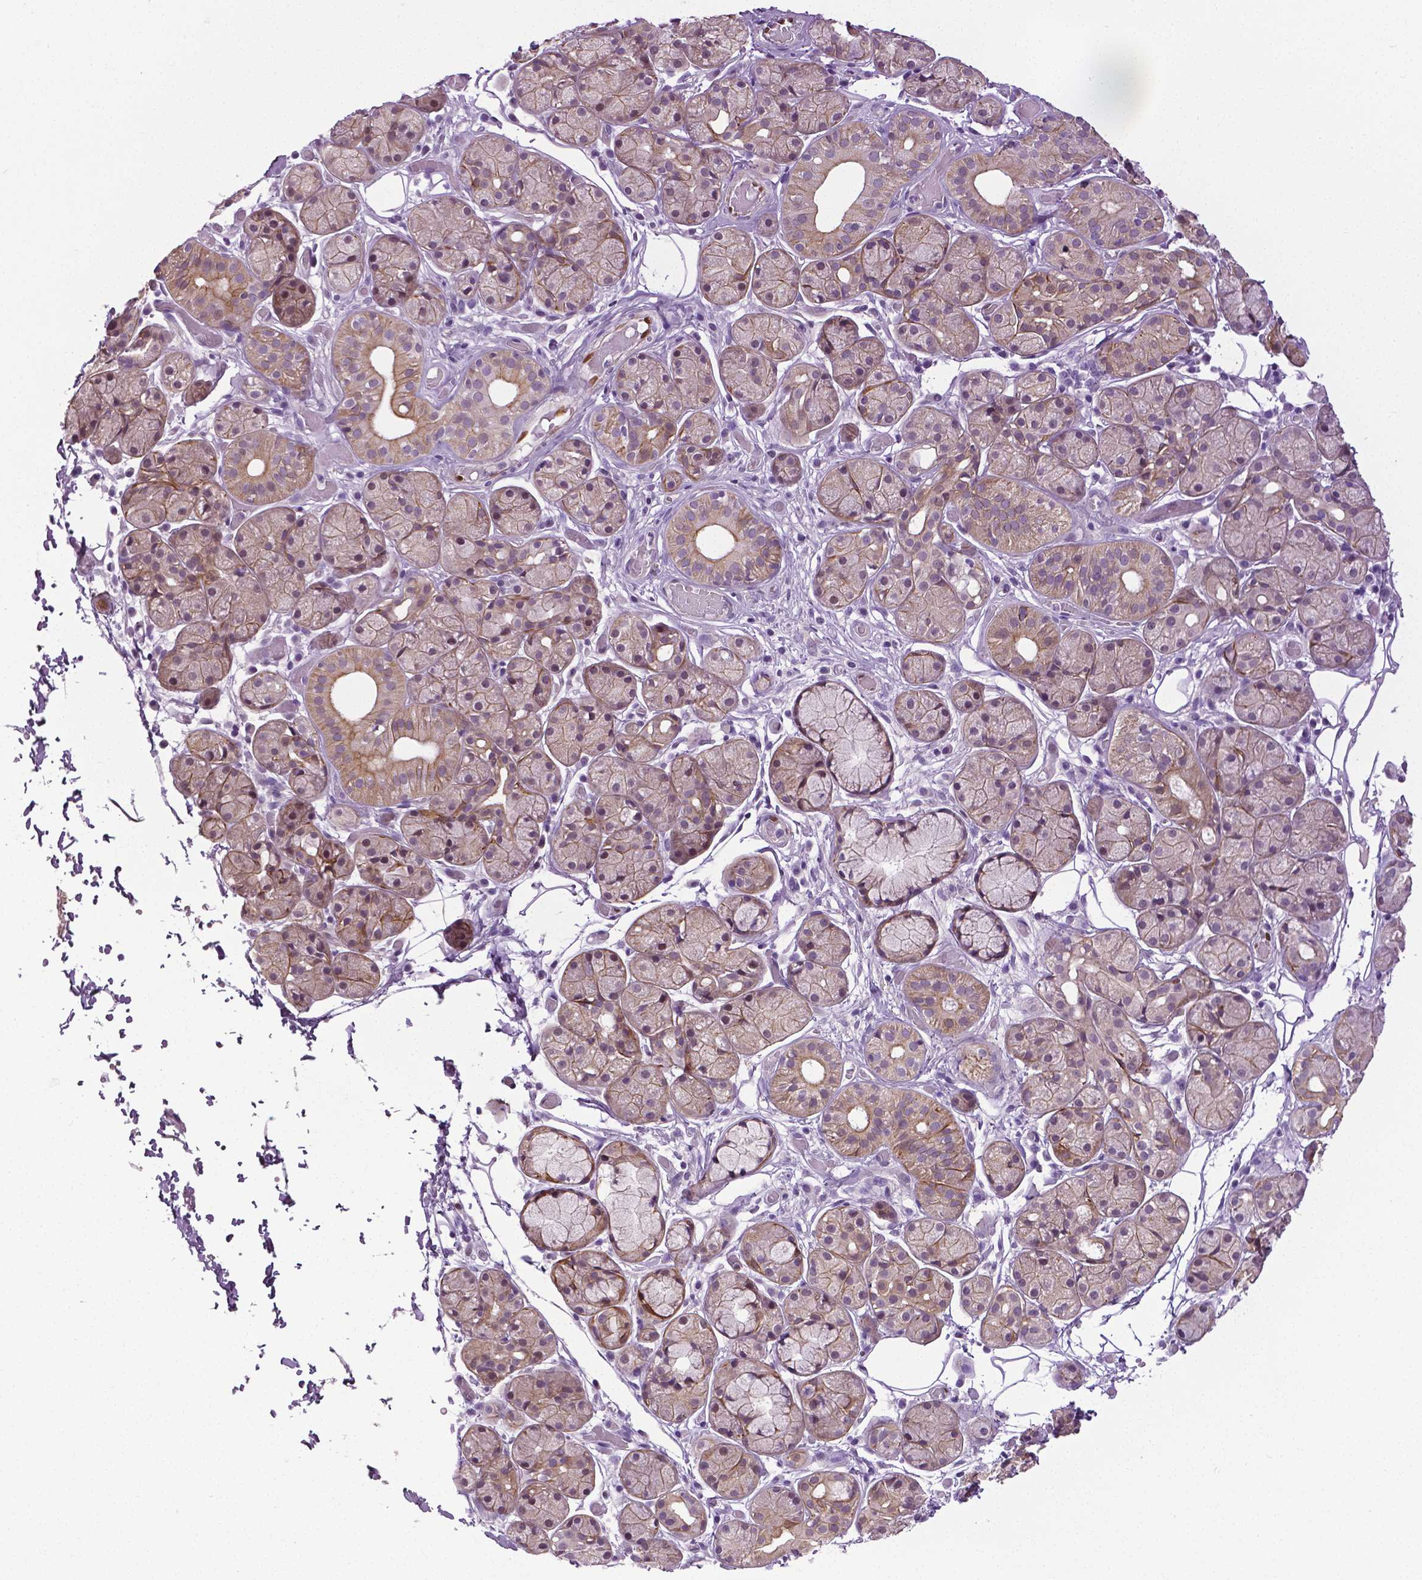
{"staining": {"intensity": "weak", "quantity": "25%-75%", "location": "cytoplasmic/membranous"}, "tissue": "salivary gland", "cell_type": "Glandular cells", "image_type": "normal", "snomed": [{"axis": "morphology", "description": "Normal tissue, NOS"}, {"axis": "topography", "description": "Salivary gland"}, {"axis": "topography", "description": "Peripheral nerve tissue"}], "caption": "Protein expression analysis of benign salivary gland reveals weak cytoplasmic/membranous positivity in about 25%-75% of glandular cells.", "gene": "PTGER3", "patient": {"sex": "male", "age": 71}}